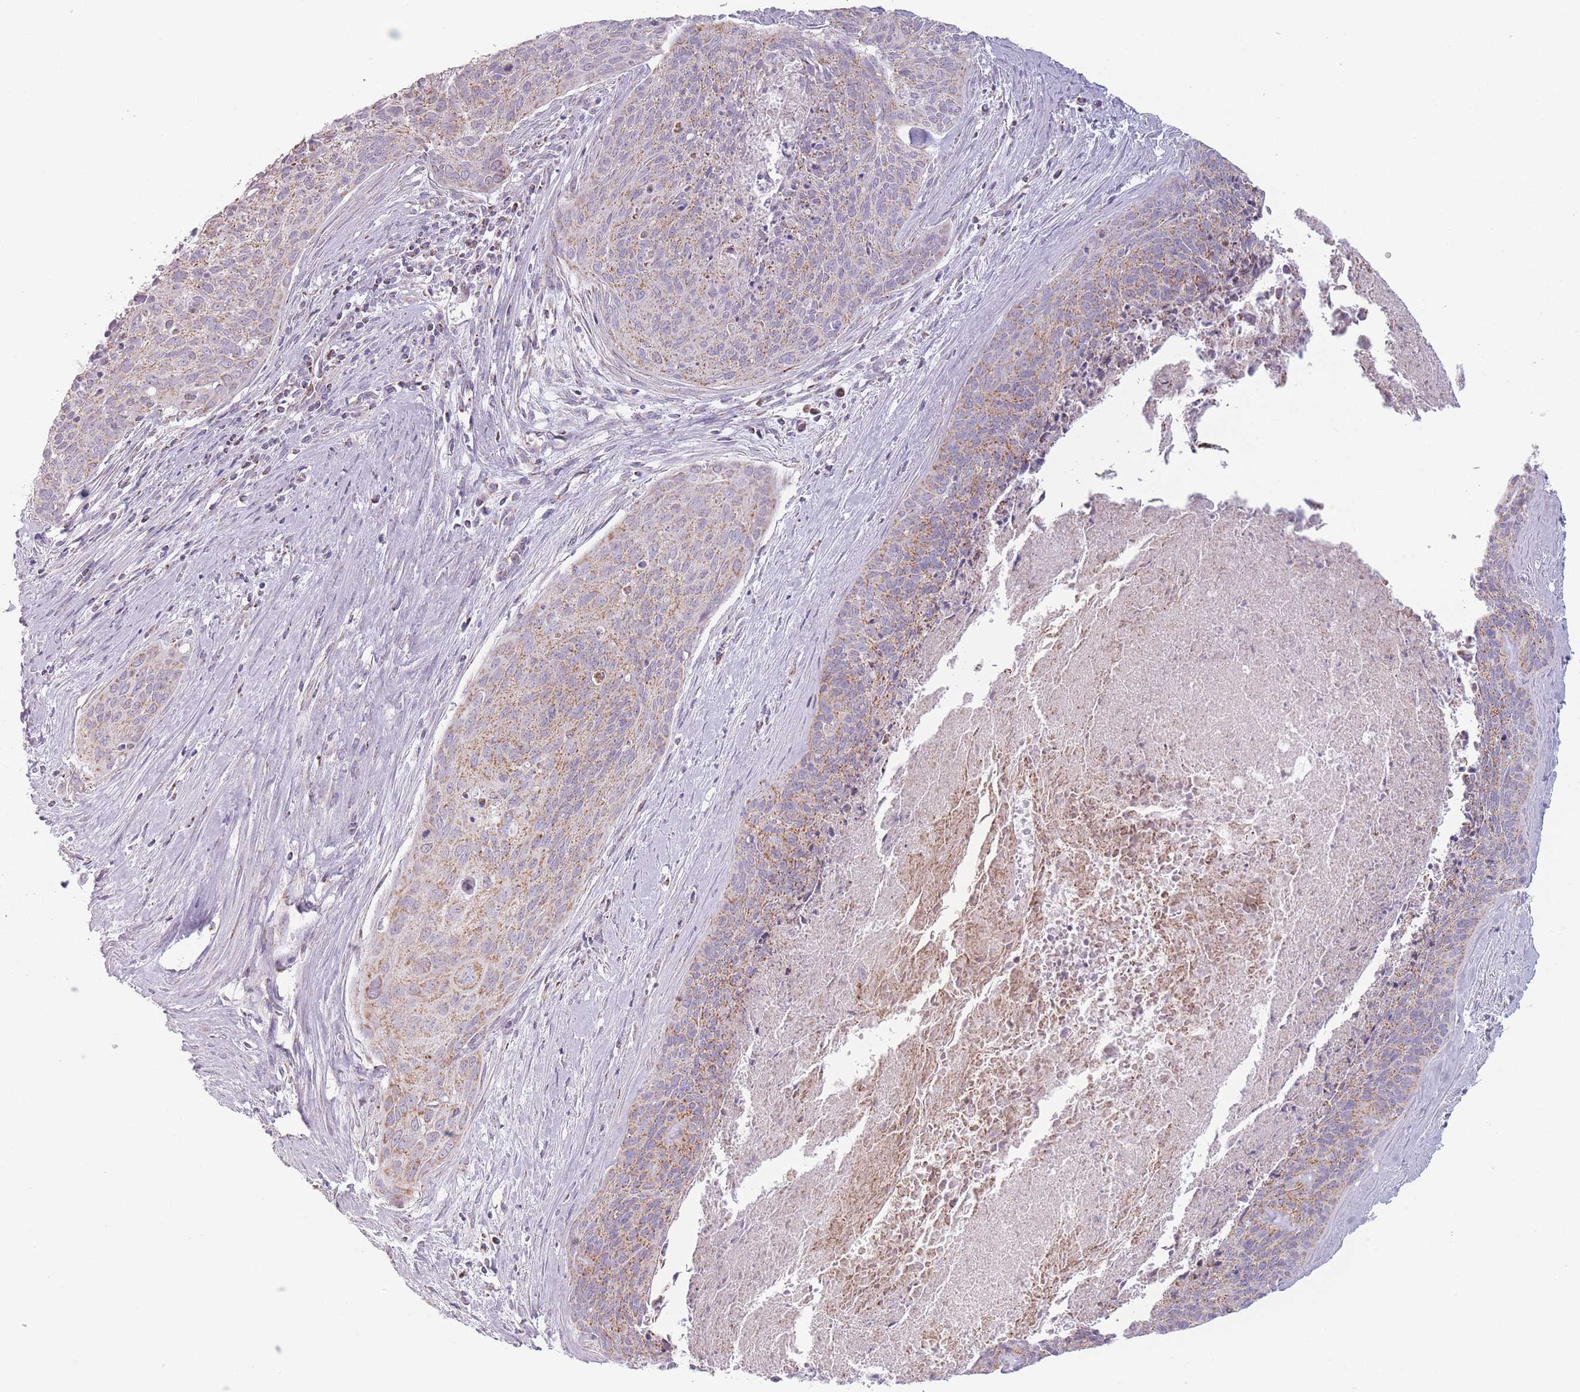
{"staining": {"intensity": "weak", "quantity": ">75%", "location": "cytoplasmic/membranous"}, "tissue": "cervical cancer", "cell_type": "Tumor cells", "image_type": "cancer", "snomed": [{"axis": "morphology", "description": "Squamous cell carcinoma, NOS"}, {"axis": "topography", "description": "Cervix"}], "caption": "Cervical squamous cell carcinoma tissue displays weak cytoplasmic/membranous expression in about >75% of tumor cells, visualized by immunohistochemistry.", "gene": "DCHS1", "patient": {"sex": "female", "age": 55}}